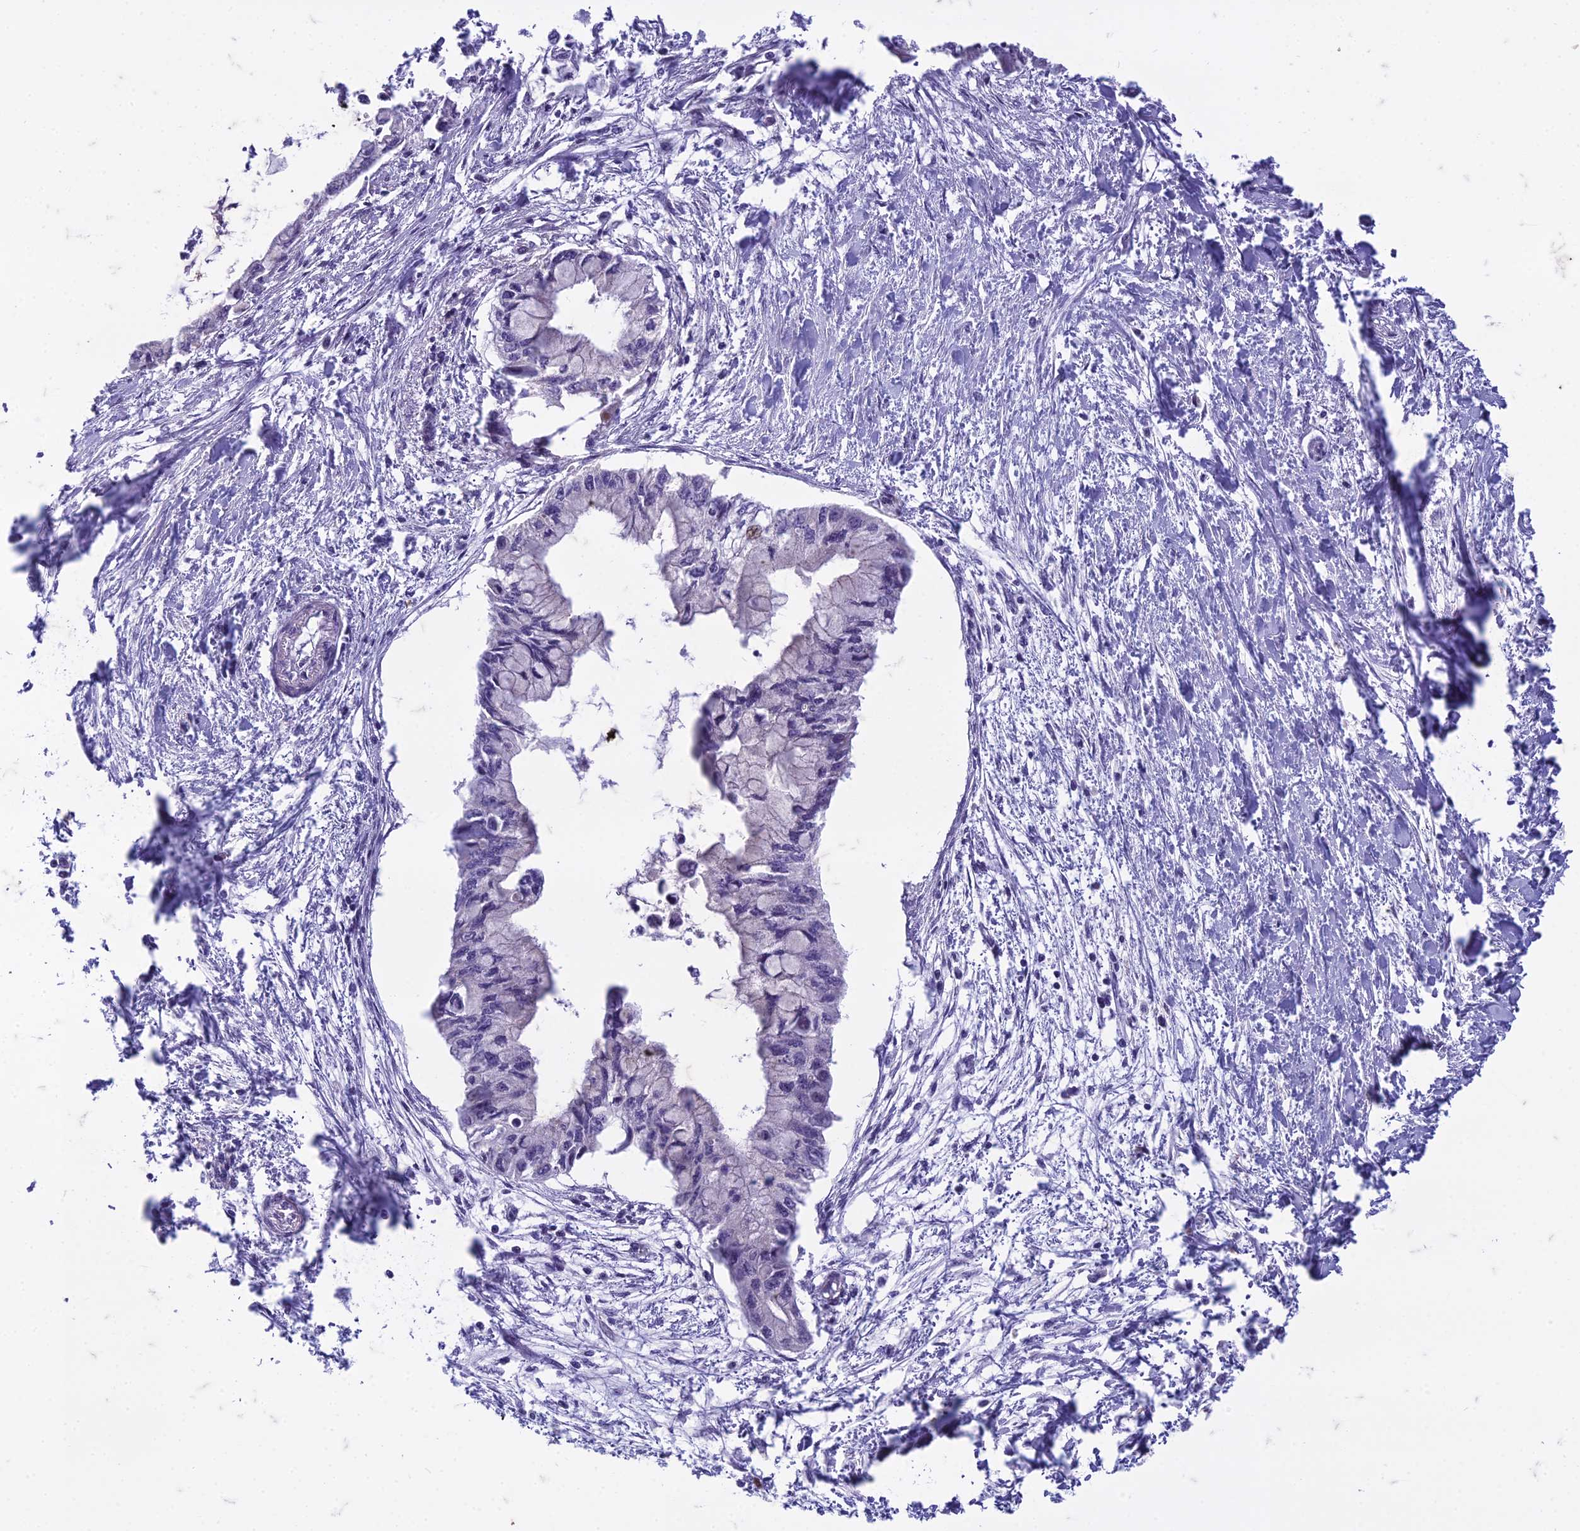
{"staining": {"intensity": "moderate", "quantity": "<25%", "location": "nuclear"}, "tissue": "pancreatic cancer", "cell_type": "Tumor cells", "image_type": "cancer", "snomed": [{"axis": "morphology", "description": "Adenocarcinoma, NOS"}, {"axis": "topography", "description": "Pancreas"}], "caption": "Protein analysis of pancreatic adenocarcinoma tissue shows moderate nuclear expression in about <25% of tumor cells.", "gene": "DUS2", "patient": {"sex": "male", "age": 48}}